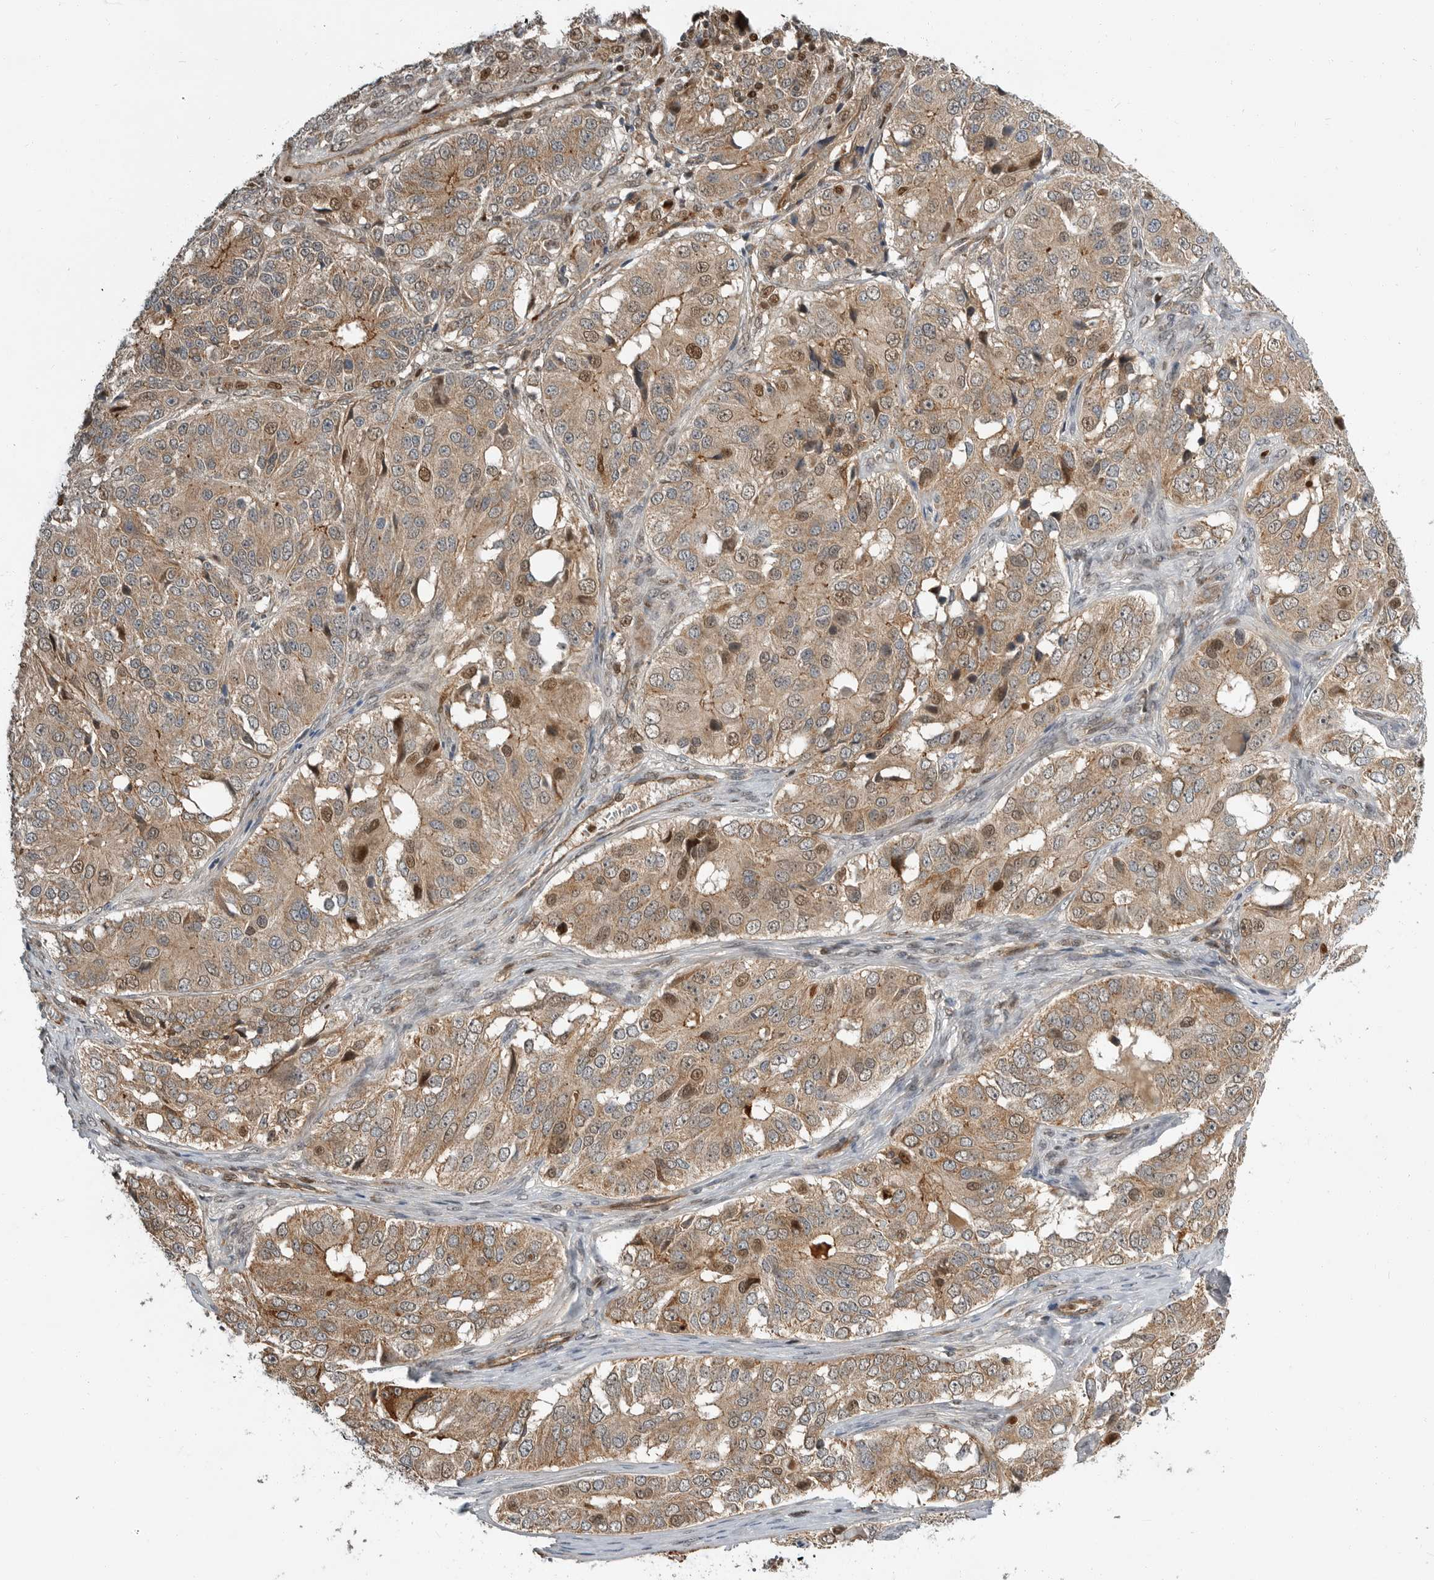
{"staining": {"intensity": "moderate", "quantity": ">75%", "location": "cytoplasmic/membranous,nuclear"}, "tissue": "ovarian cancer", "cell_type": "Tumor cells", "image_type": "cancer", "snomed": [{"axis": "morphology", "description": "Carcinoma, endometroid"}, {"axis": "topography", "description": "Ovary"}], "caption": "Protein expression by immunohistochemistry shows moderate cytoplasmic/membranous and nuclear expression in about >75% of tumor cells in endometroid carcinoma (ovarian).", "gene": "STRAP", "patient": {"sex": "female", "age": 51}}